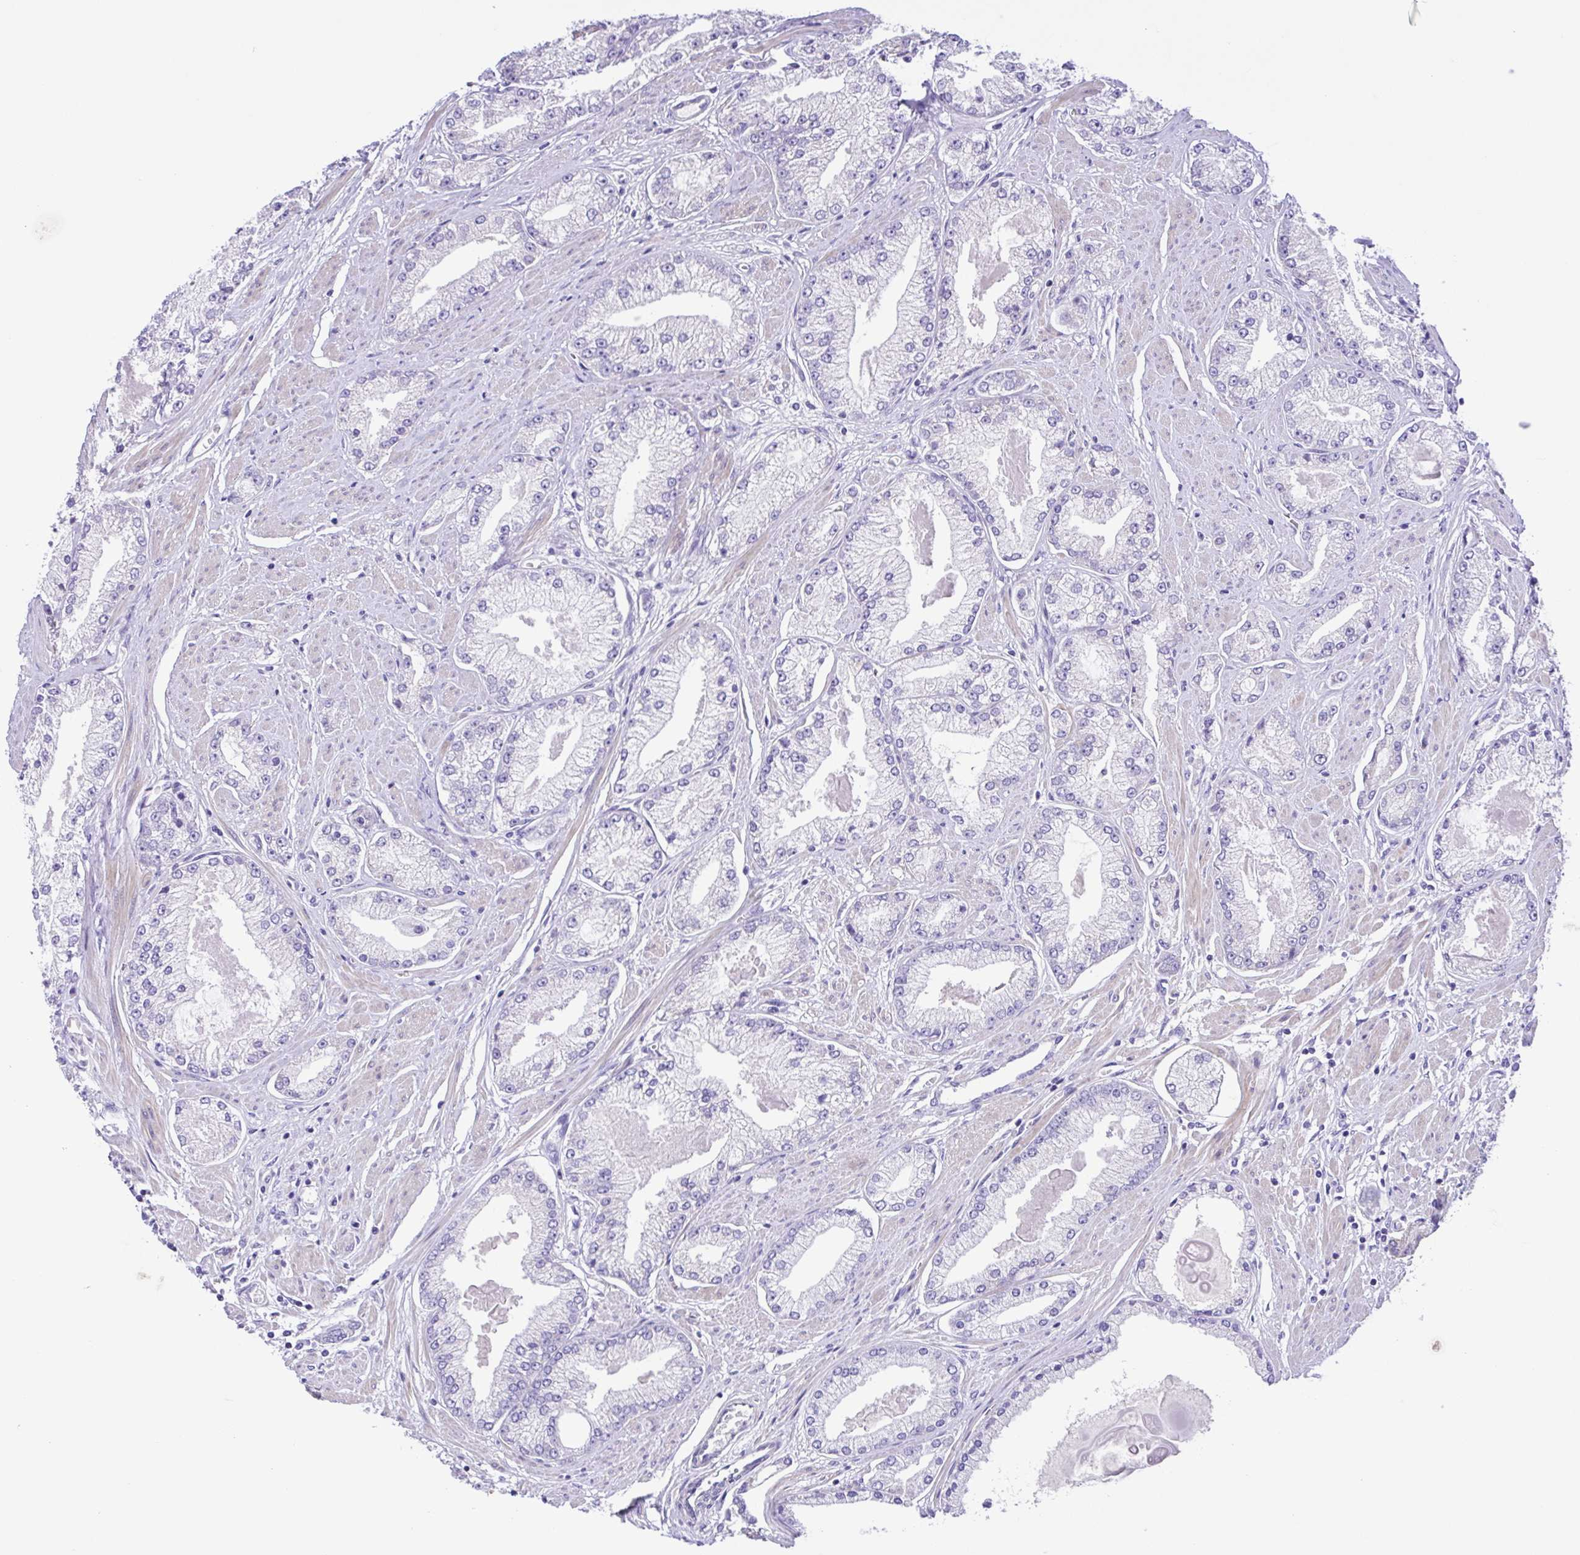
{"staining": {"intensity": "negative", "quantity": "none", "location": "none"}, "tissue": "prostate cancer", "cell_type": "Tumor cells", "image_type": "cancer", "snomed": [{"axis": "morphology", "description": "Adenocarcinoma, High grade"}, {"axis": "topography", "description": "Prostate"}], "caption": "A photomicrograph of high-grade adenocarcinoma (prostate) stained for a protein displays no brown staining in tumor cells. (DAB (3,3'-diaminobenzidine) immunohistochemistry, high magnification).", "gene": "ISM2", "patient": {"sex": "male", "age": 68}}